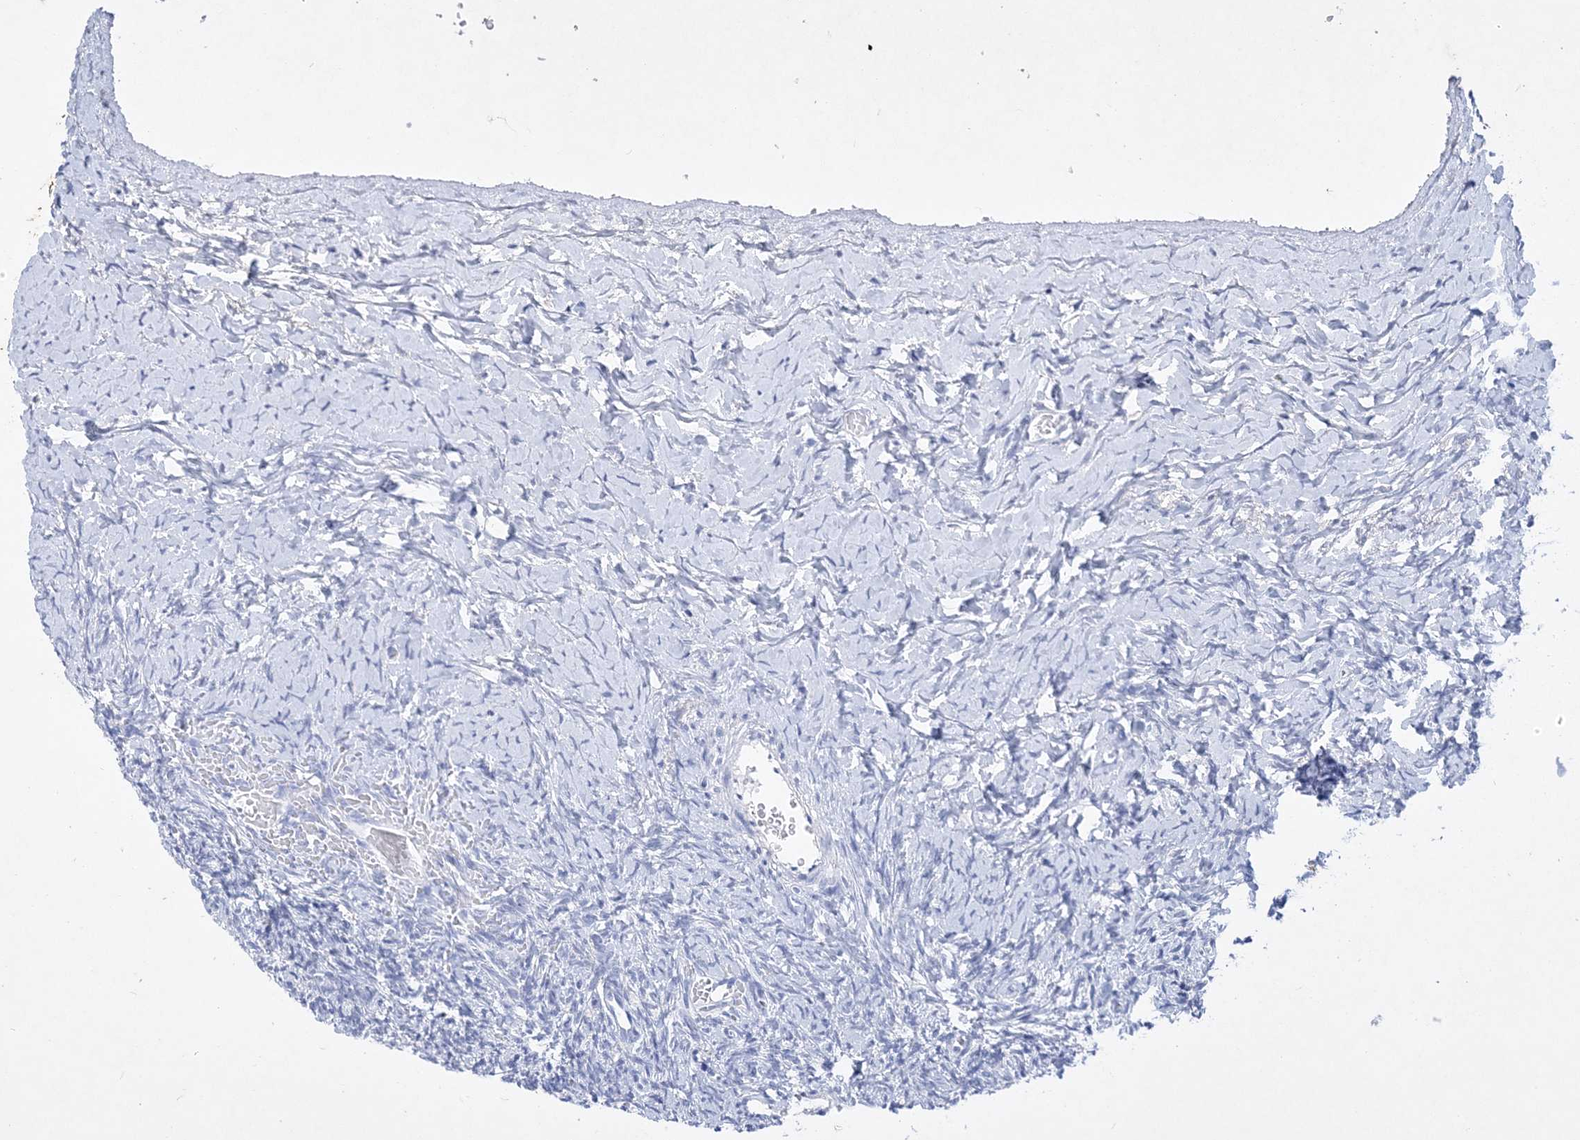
{"staining": {"intensity": "negative", "quantity": "none", "location": "none"}, "tissue": "ovary", "cell_type": "Ovarian stroma cells", "image_type": "normal", "snomed": [{"axis": "morphology", "description": "Normal tissue, NOS"}, {"axis": "morphology", "description": "Developmental malformation"}, {"axis": "topography", "description": "Ovary"}], "caption": "Ovarian stroma cells show no significant staining in unremarkable ovary. The staining is performed using DAB brown chromogen with nuclei counter-stained in using hematoxylin.", "gene": "COPS8", "patient": {"sex": "female", "age": 39}}